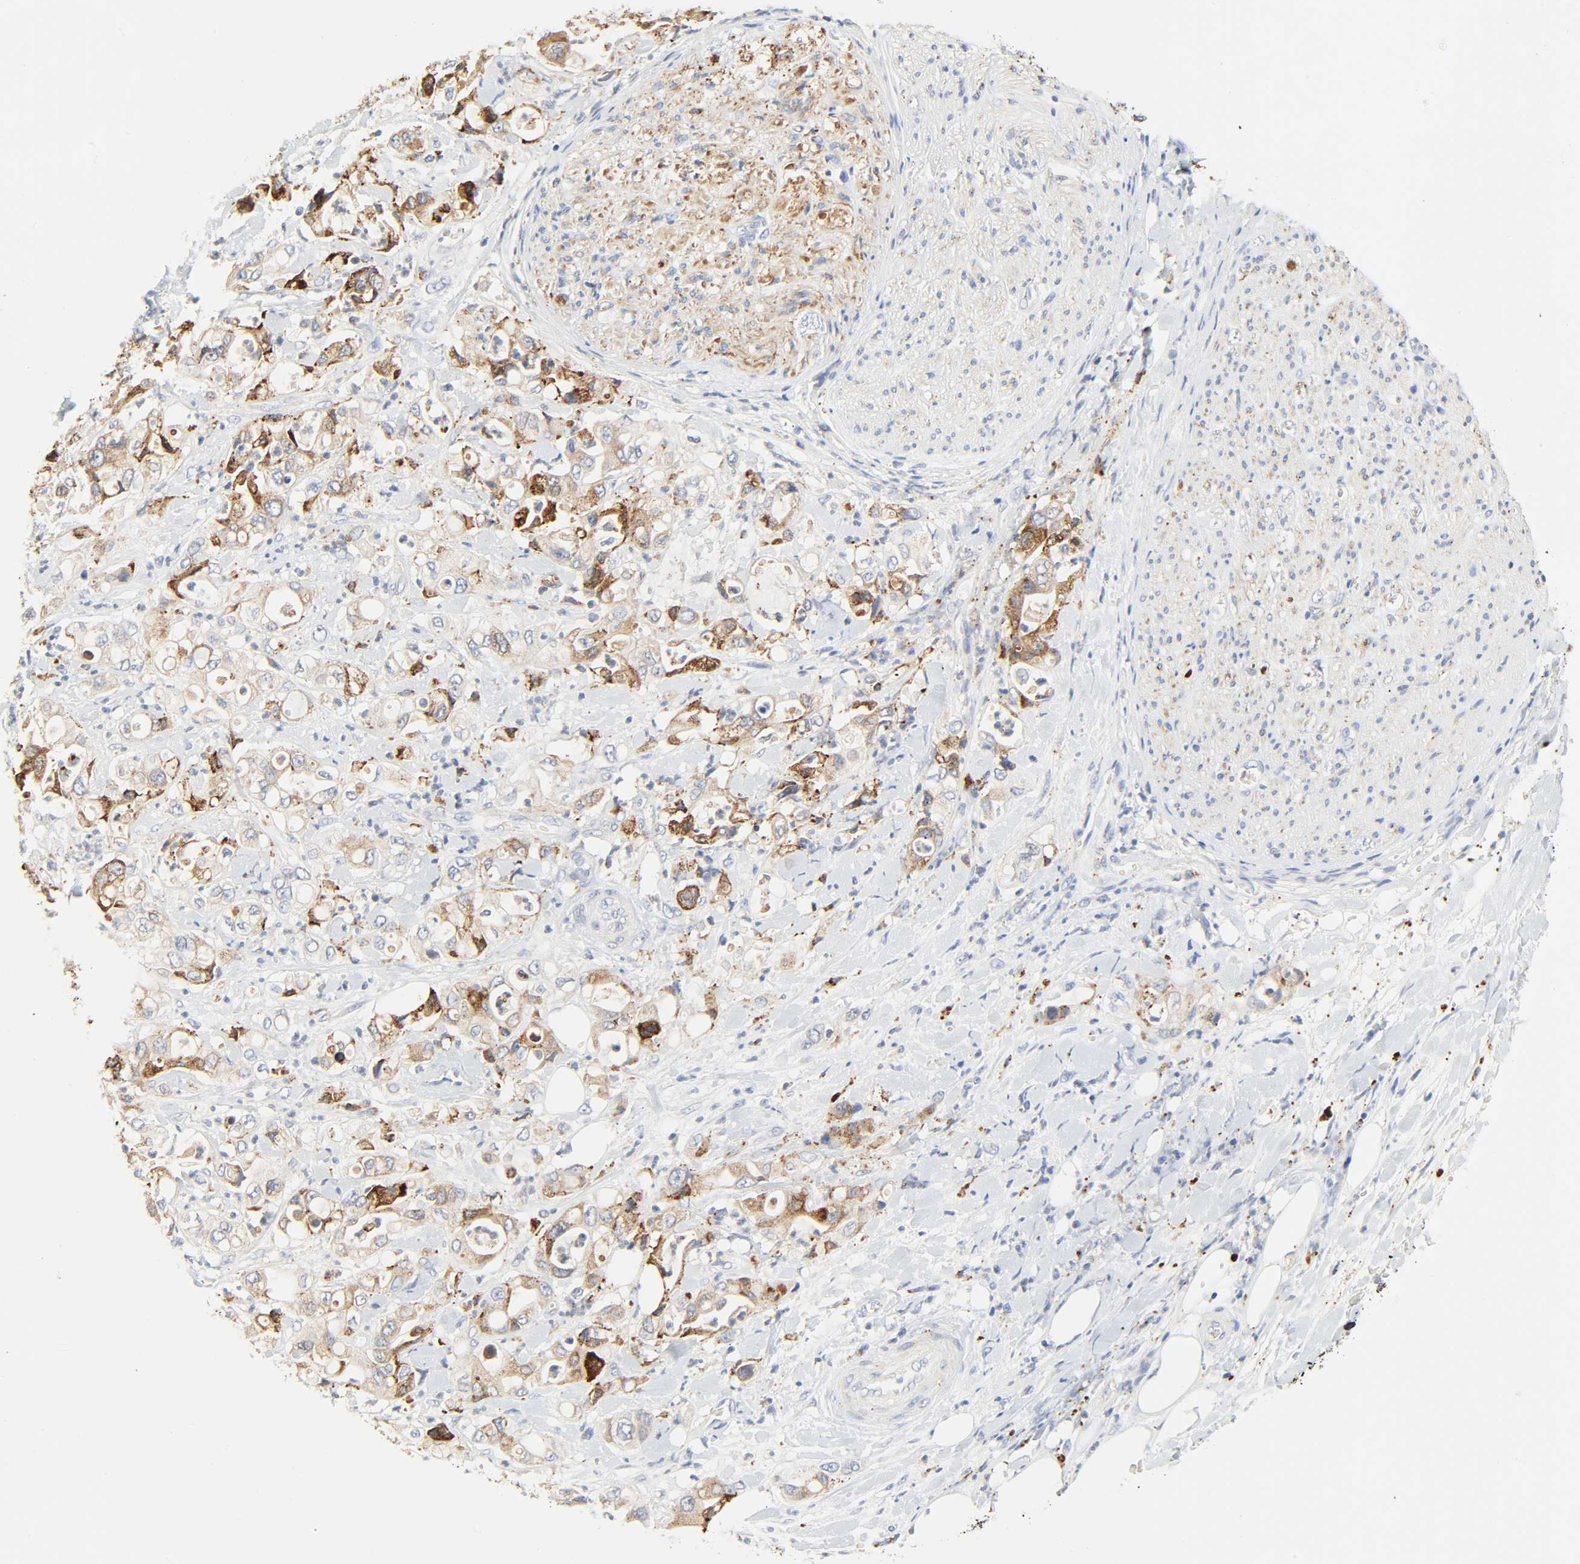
{"staining": {"intensity": "moderate", "quantity": ">75%", "location": "cytoplasmic/membranous"}, "tissue": "pancreatic cancer", "cell_type": "Tumor cells", "image_type": "cancer", "snomed": [{"axis": "morphology", "description": "Adenocarcinoma, NOS"}, {"axis": "topography", "description": "Pancreas"}], "caption": "Pancreatic adenocarcinoma tissue demonstrates moderate cytoplasmic/membranous positivity in about >75% of tumor cells", "gene": "CAMK2A", "patient": {"sex": "male", "age": 70}}